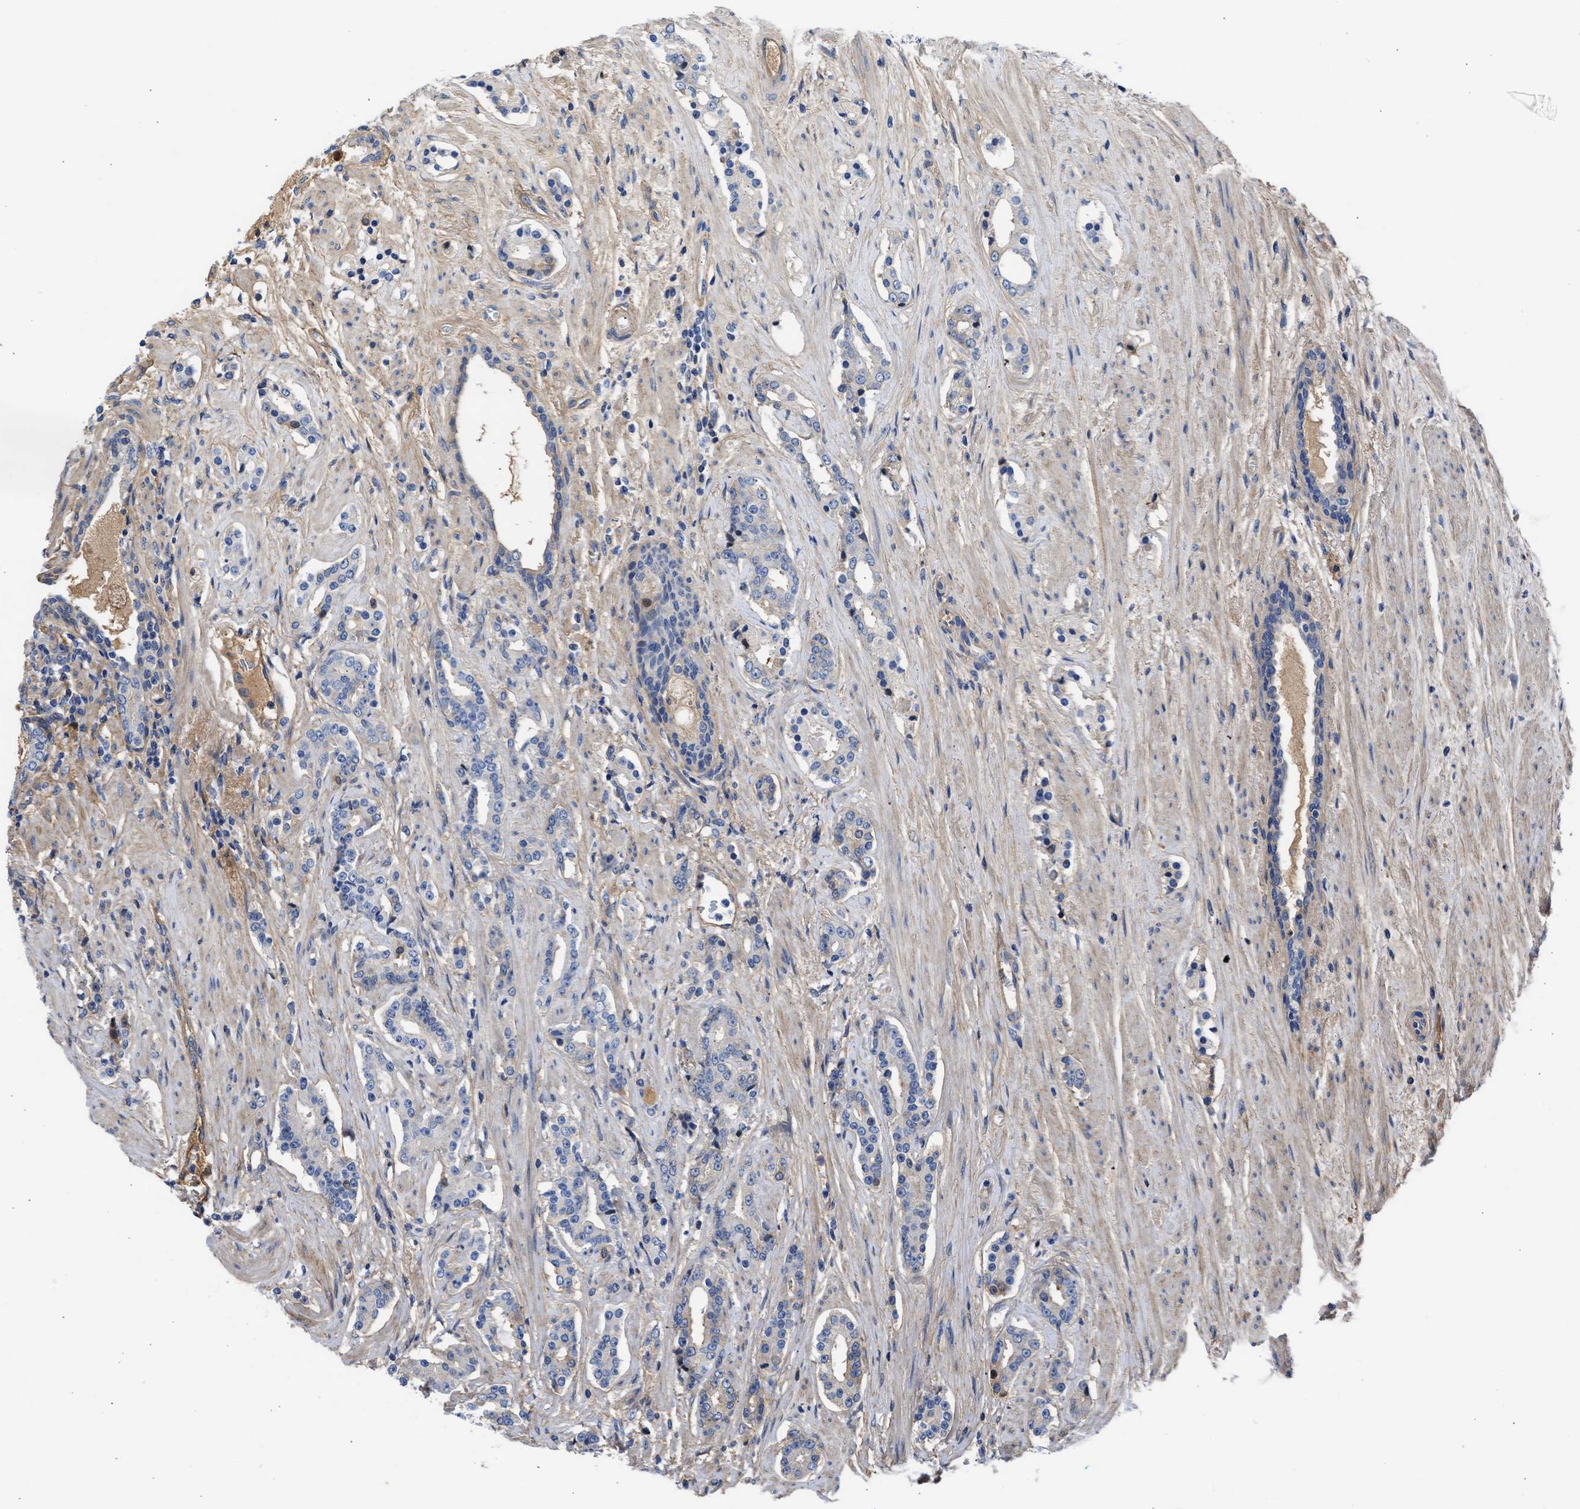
{"staining": {"intensity": "weak", "quantity": "<25%", "location": "cytoplasmic/membranous"}, "tissue": "prostate cancer", "cell_type": "Tumor cells", "image_type": "cancer", "snomed": [{"axis": "morphology", "description": "Adenocarcinoma, High grade"}, {"axis": "topography", "description": "Prostate"}], "caption": "Immunohistochemical staining of human prostate cancer exhibits no significant expression in tumor cells.", "gene": "MAS1L", "patient": {"sex": "male", "age": 71}}